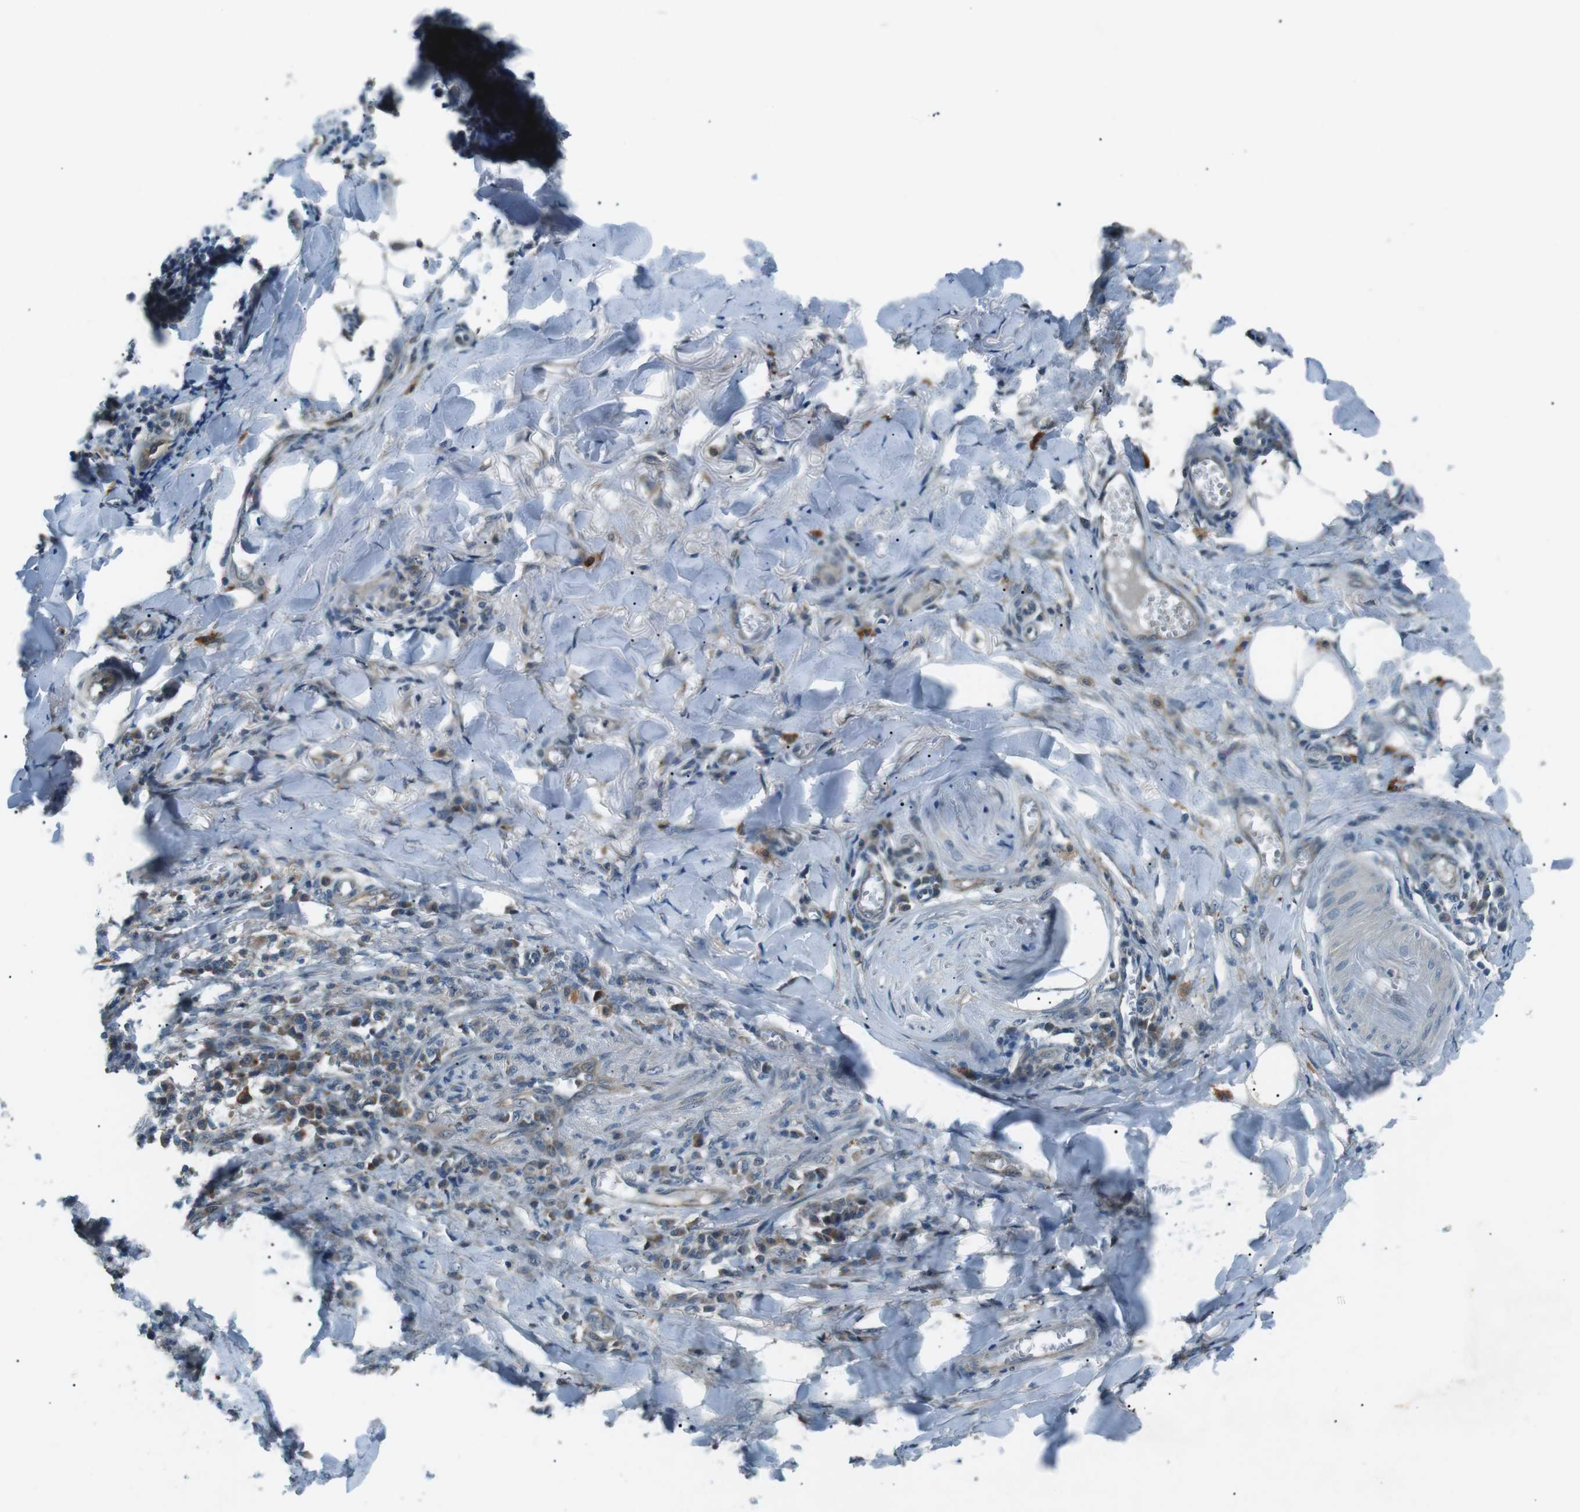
{"staining": {"intensity": "weak", "quantity": "<25%", "location": "cytoplasmic/membranous"}, "tissue": "skin cancer", "cell_type": "Tumor cells", "image_type": "cancer", "snomed": [{"axis": "morphology", "description": "Basal cell carcinoma"}, {"axis": "topography", "description": "Skin"}], "caption": "High power microscopy histopathology image of an IHC histopathology image of basal cell carcinoma (skin), revealing no significant expression in tumor cells.", "gene": "LRIG2", "patient": {"sex": "male", "age": 84}}